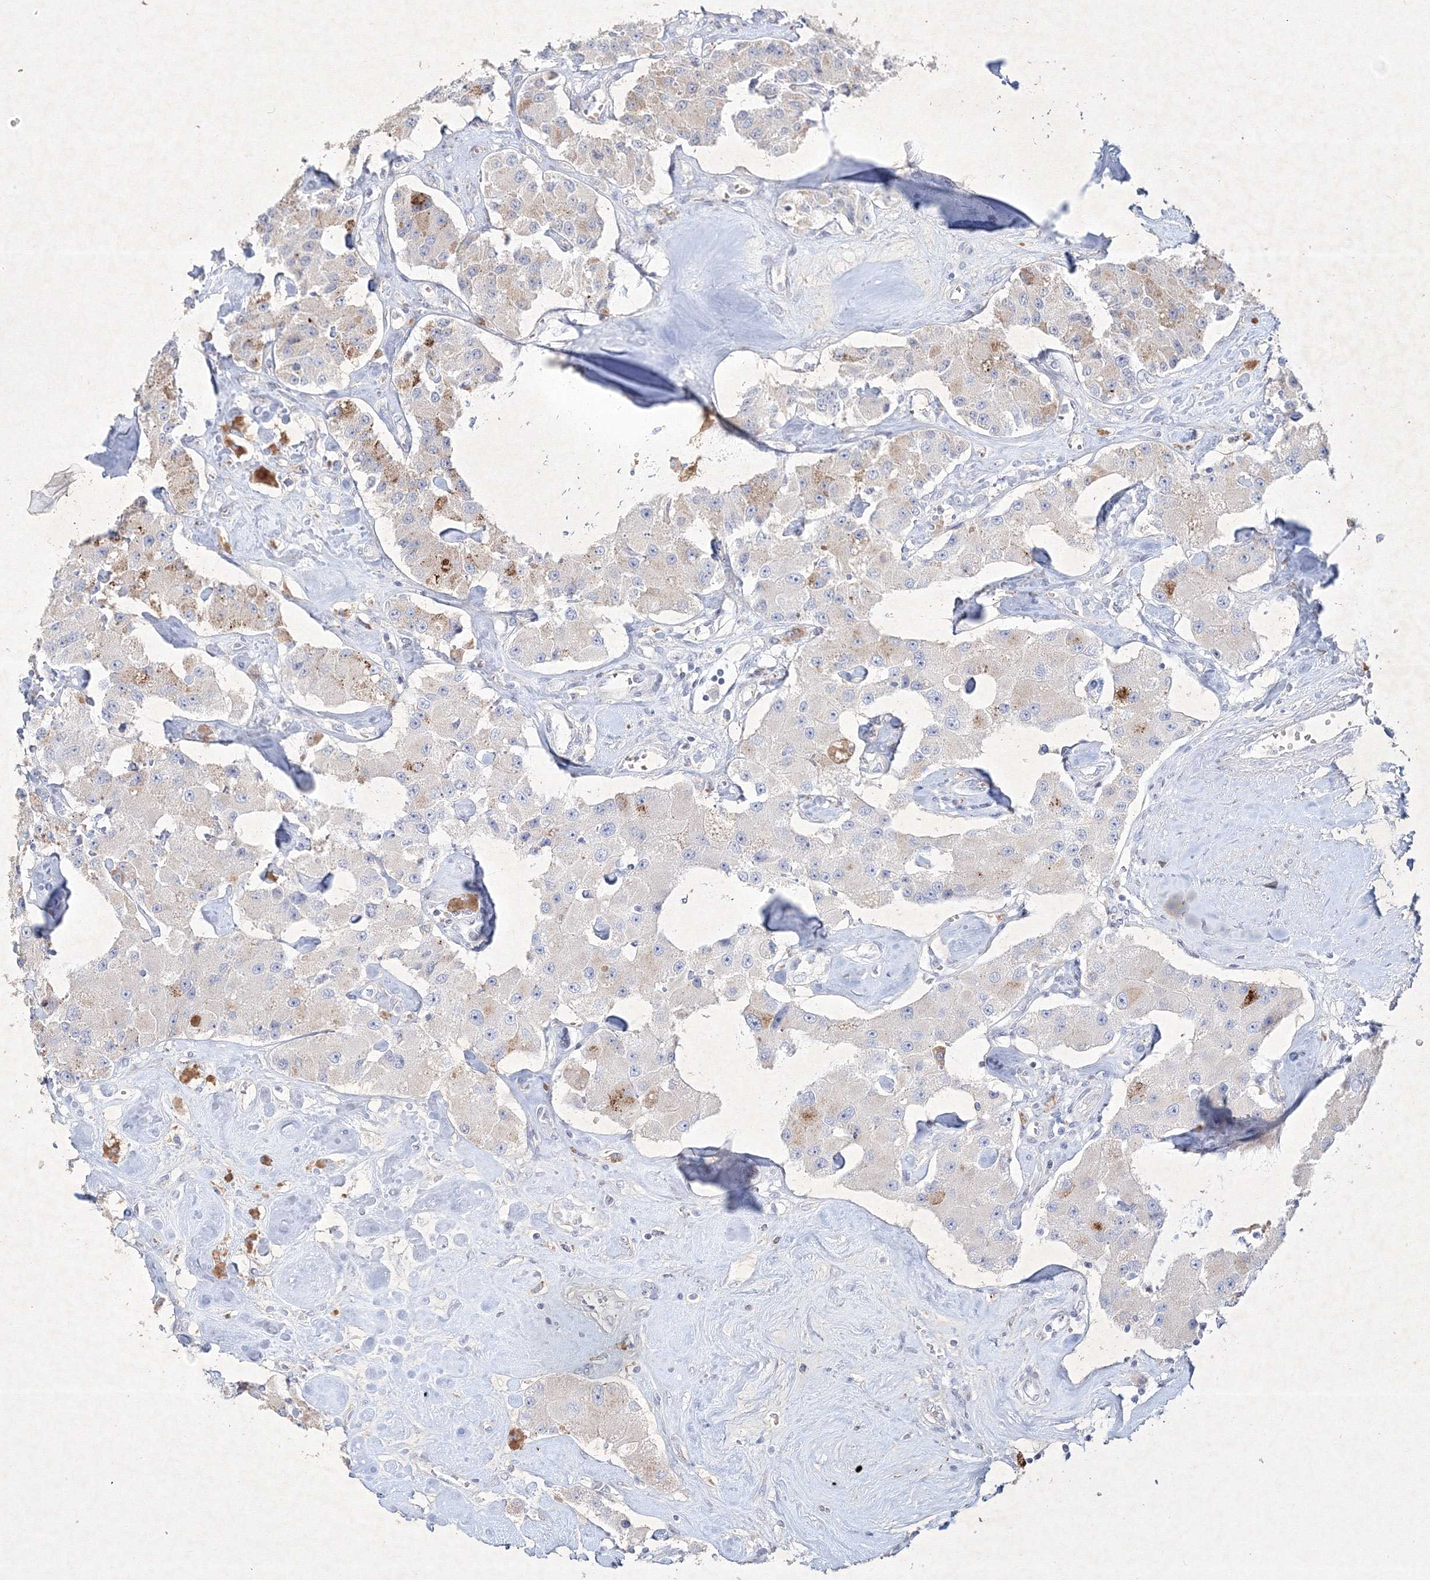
{"staining": {"intensity": "weak", "quantity": "<25%", "location": "cytoplasmic/membranous"}, "tissue": "carcinoid", "cell_type": "Tumor cells", "image_type": "cancer", "snomed": [{"axis": "morphology", "description": "Carcinoid, malignant, NOS"}, {"axis": "topography", "description": "Pancreas"}], "caption": "Immunohistochemistry micrograph of human carcinoid stained for a protein (brown), which displays no staining in tumor cells. (Stains: DAB immunohistochemistry (IHC) with hematoxylin counter stain, Microscopy: brightfield microscopy at high magnification).", "gene": "CXXC4", "patient": {"sex": "male", "age": 41}}